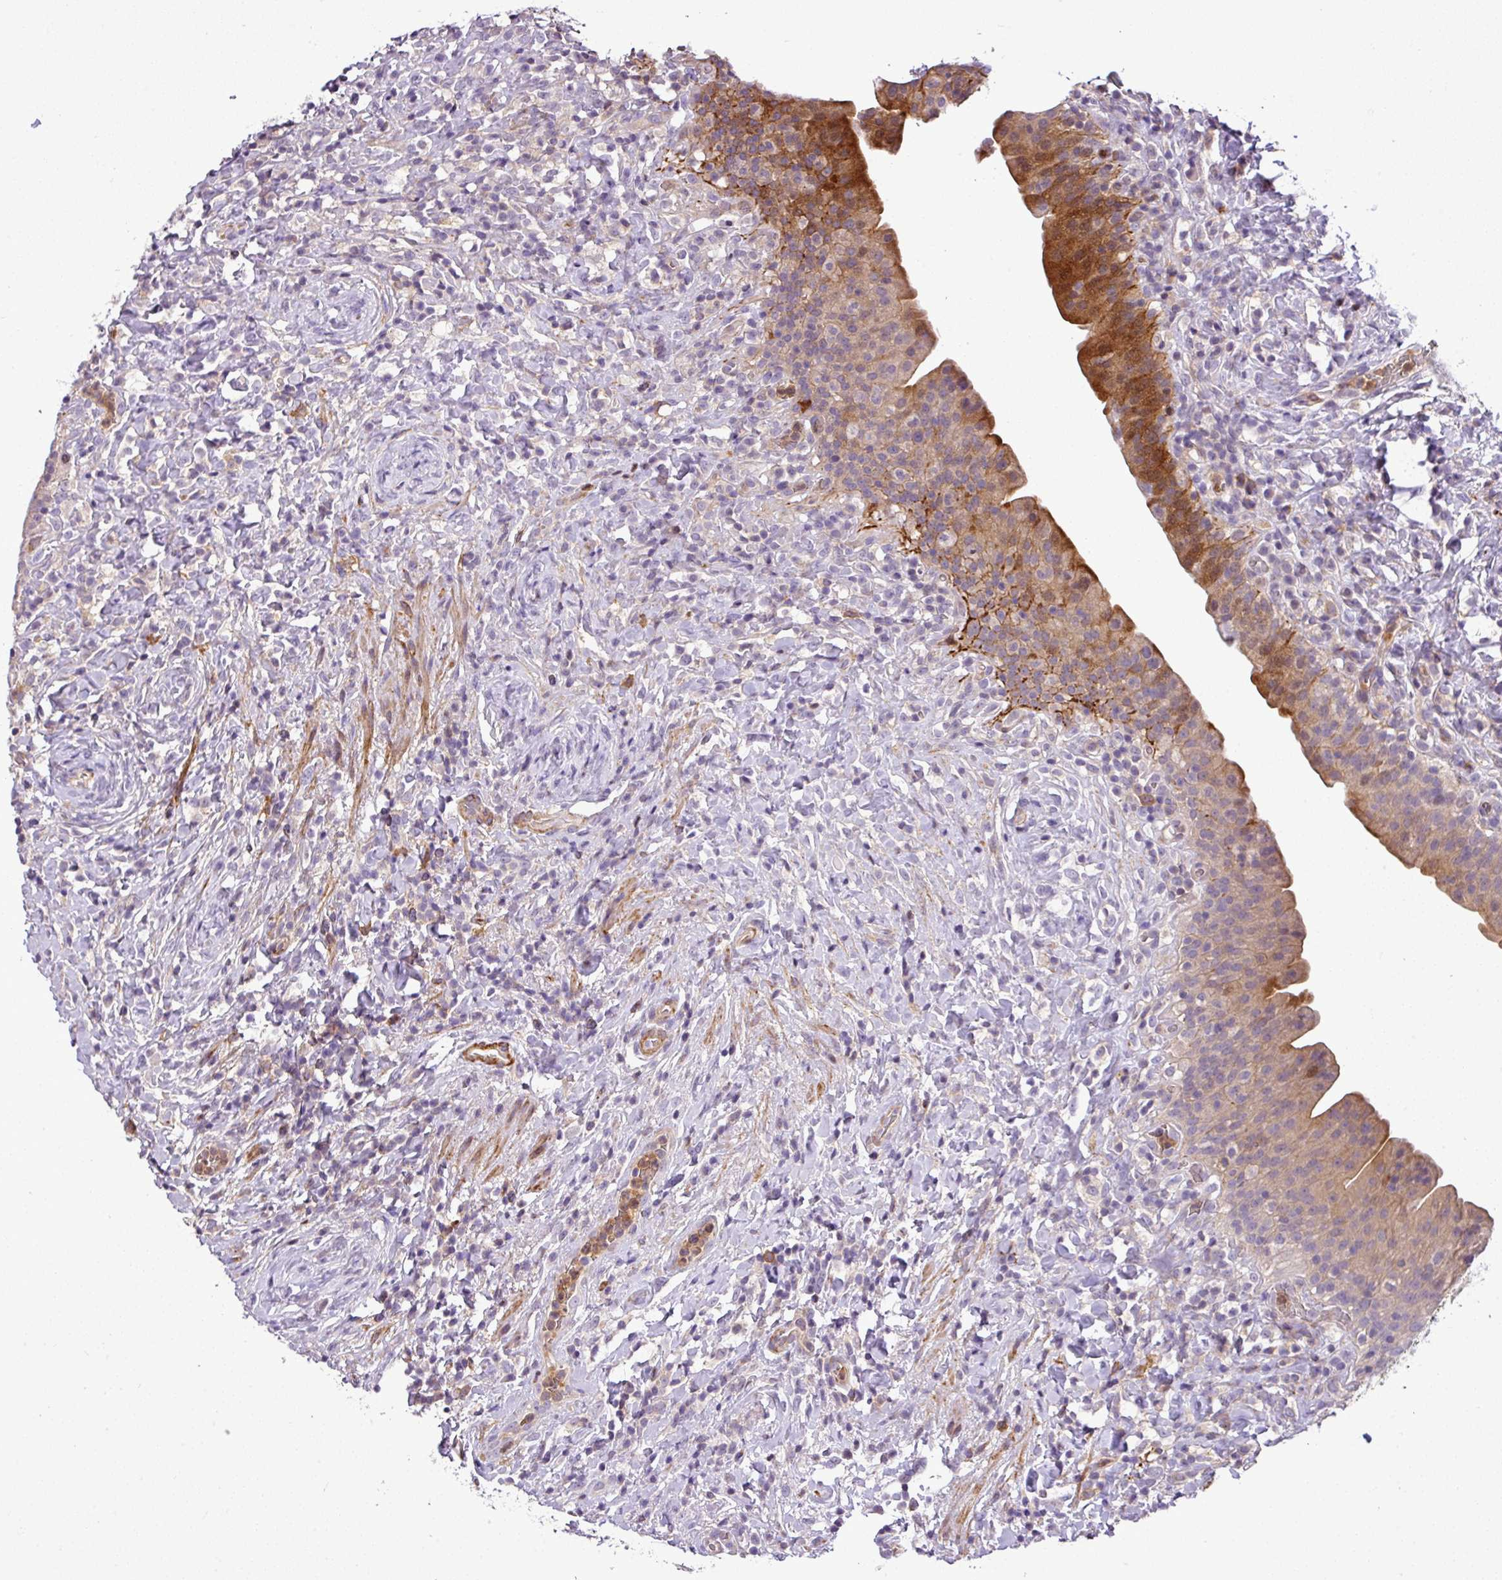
{"staining": {"intensity": "strong", "quantity": "25%-75%", "location": "cytoplasmic/membranous"}, "tissue": "urinary bladder", "cell_type": "Urothelial cells", "image_type": "normal", "snomed": [{"axis": "morphology", "description": "Normal tissue, NOS"}, {"axis": "morphology", "description": "Inflammation, NOS"}, {"axis": "topography", "description": "Urinary bladder"}], "caption": "Protein expression by immunohistochemistry (IHC) displays strong cytoplasmic/membranous positivity in approximately 25%-75% of urothelial cells in benign urinary bladder. Using DAB (brown) and hematoxylin (blue) stains, captured at high magnification using brightfield microscopy.", "gene": "NBEAL2", "patient": {"sex": "male", "age": 64}}